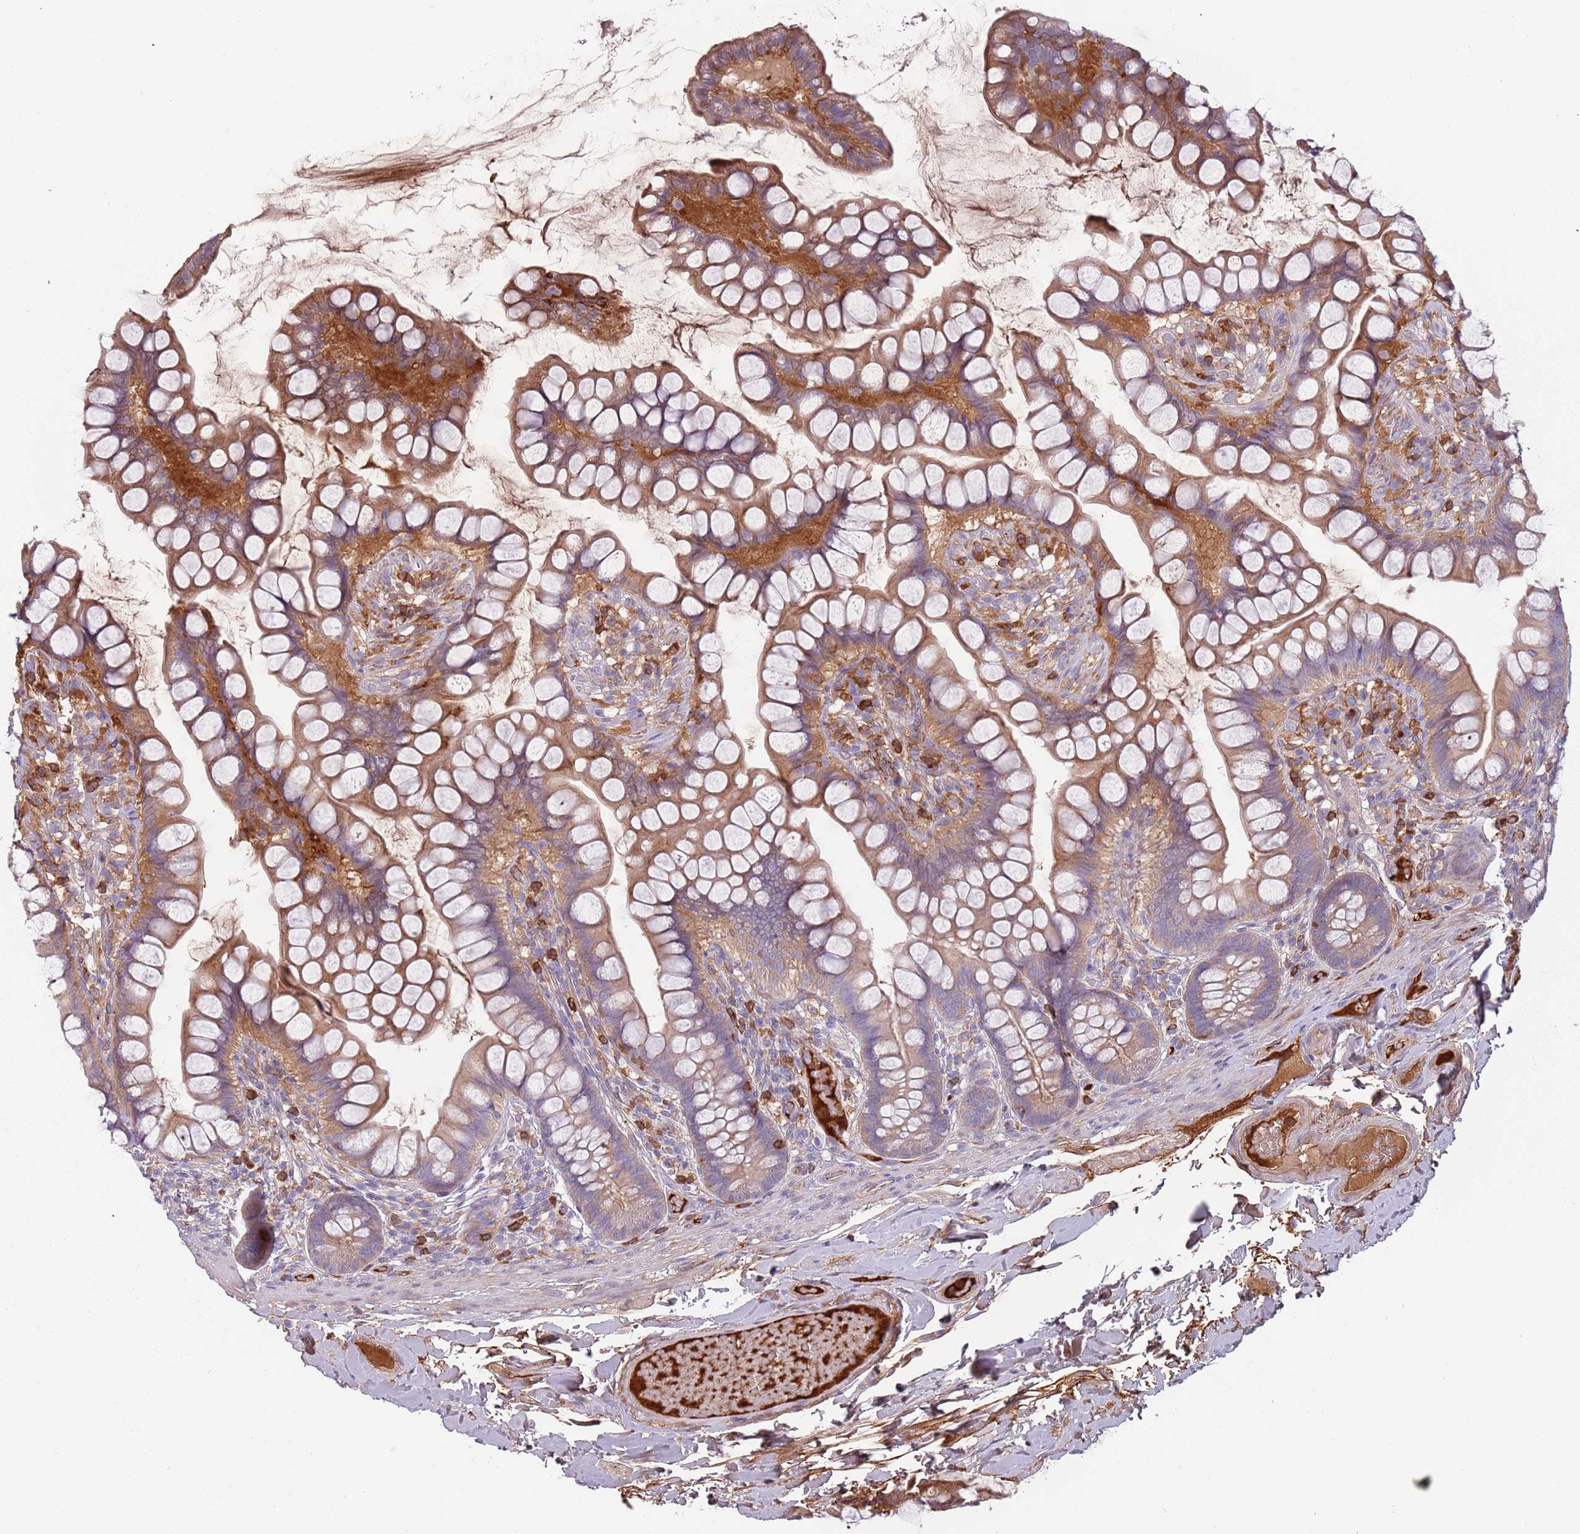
{"staining": {"intensity": "moderate", "quantity": ">75%", "location": "cytoplasmic/membranous"}, "tissue": "small intestine", "cell_type": "Glandular cells", "image_type": "normal", "snomed": [{"axis": "morphology", "description": "Normal tissue, NOS"}, {"axis": "topography", "description": "Small intestine"}], "caption": "Immunohistochemical staining of unremarkable human small intestine shows medium levels of moderate cytoplasmic/membranous expression in about >75% of glandular cells.", "gene": "NADK", "patient": {"sex": "male", "age": 70}}